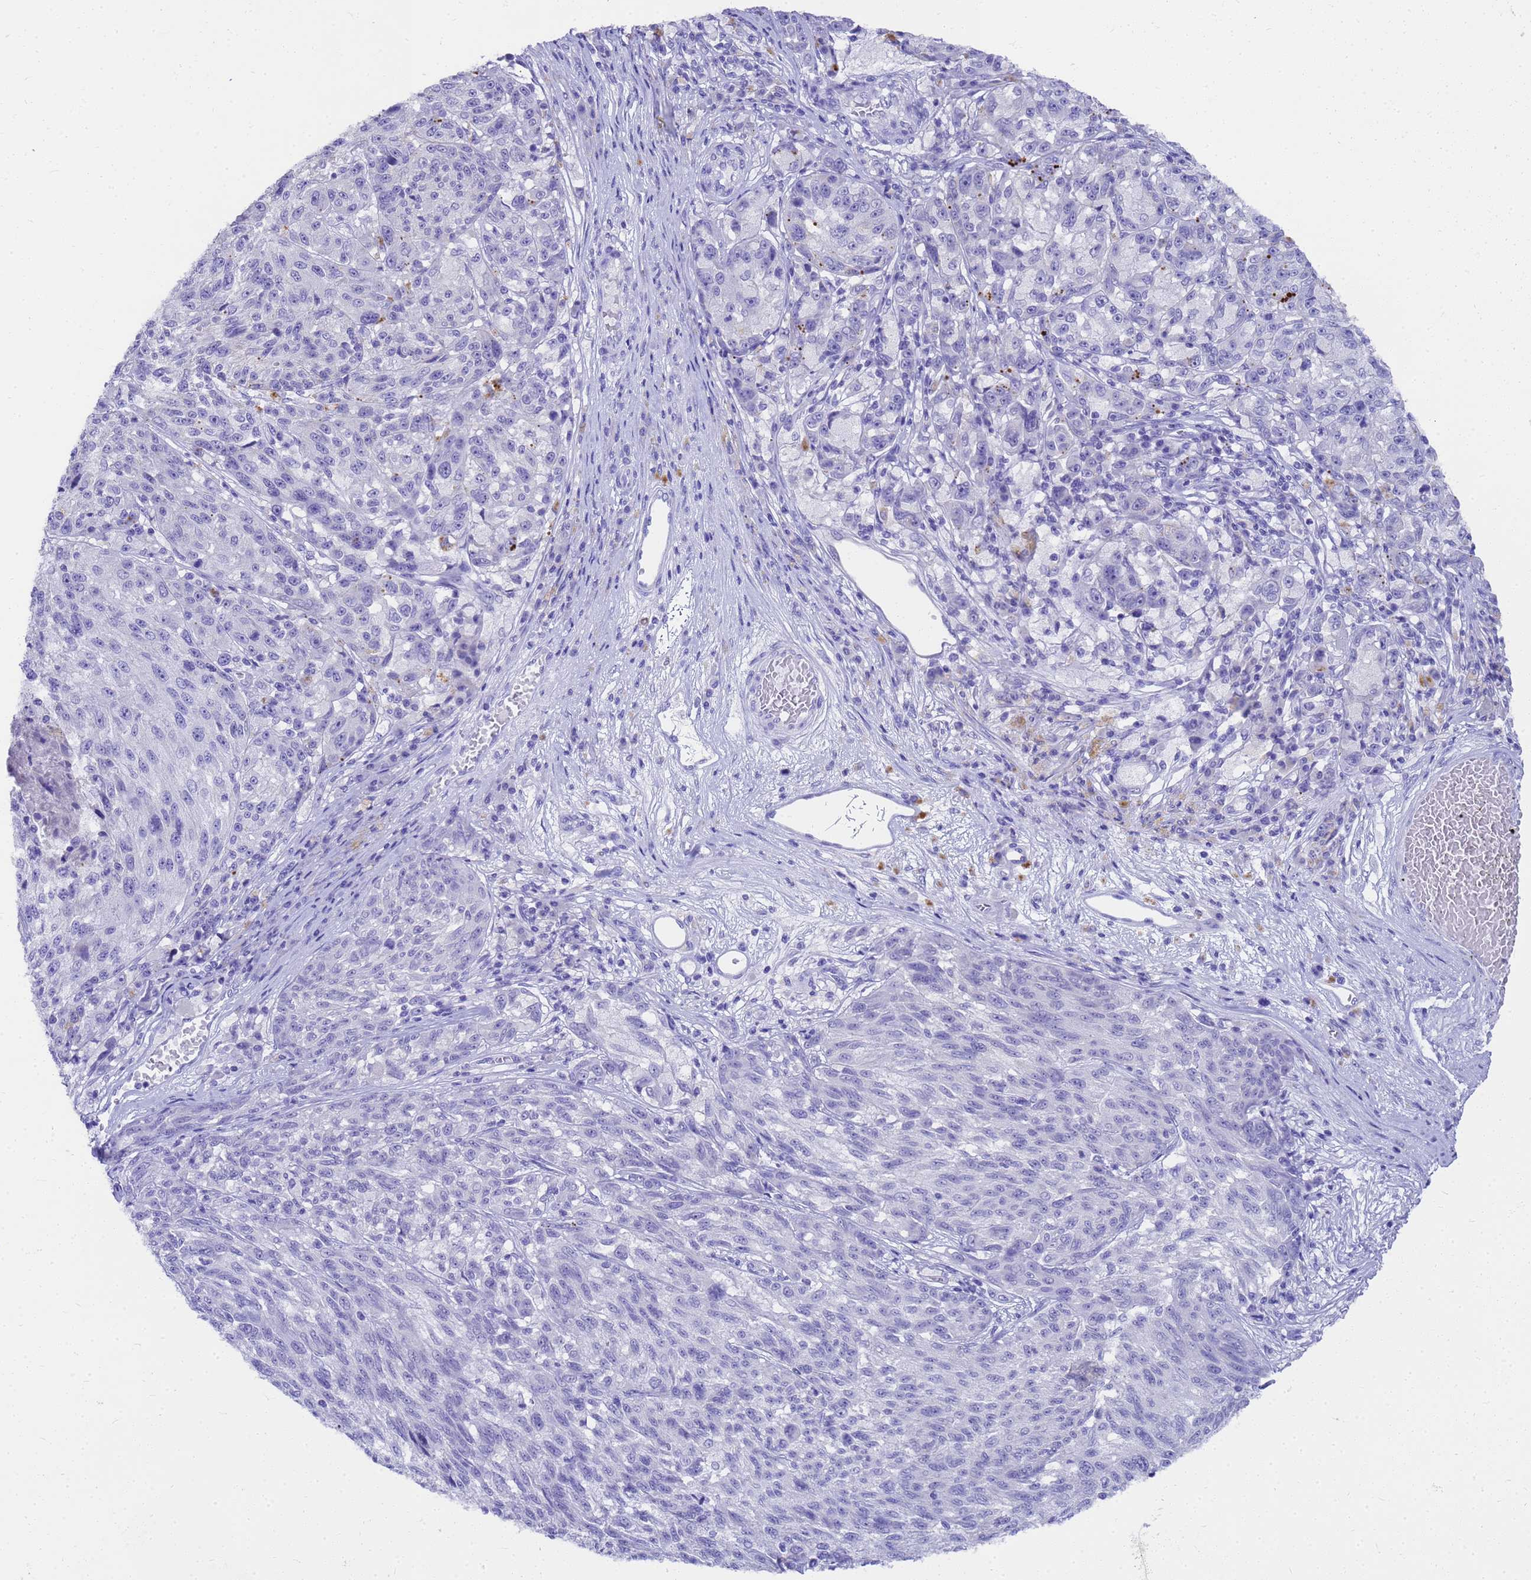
{"staining": {"intensity": "negative", "quantity": "none", "location": "none"}, "tissue": "melanoma", "cell_type": "Tumor cells", "image_type": "cancer", "snomed": [{"axis": "morphology", "description": "Malignant melanoma, NOS"}, {"axis": "topography", "description": "Skin"}], "caption": "A histopathology image of malignant melanoma stained for a protein exhibits no brown staining in tumor cells.", "gene": "MS4A13", "patient": {"sex": "male", "age": 53}}